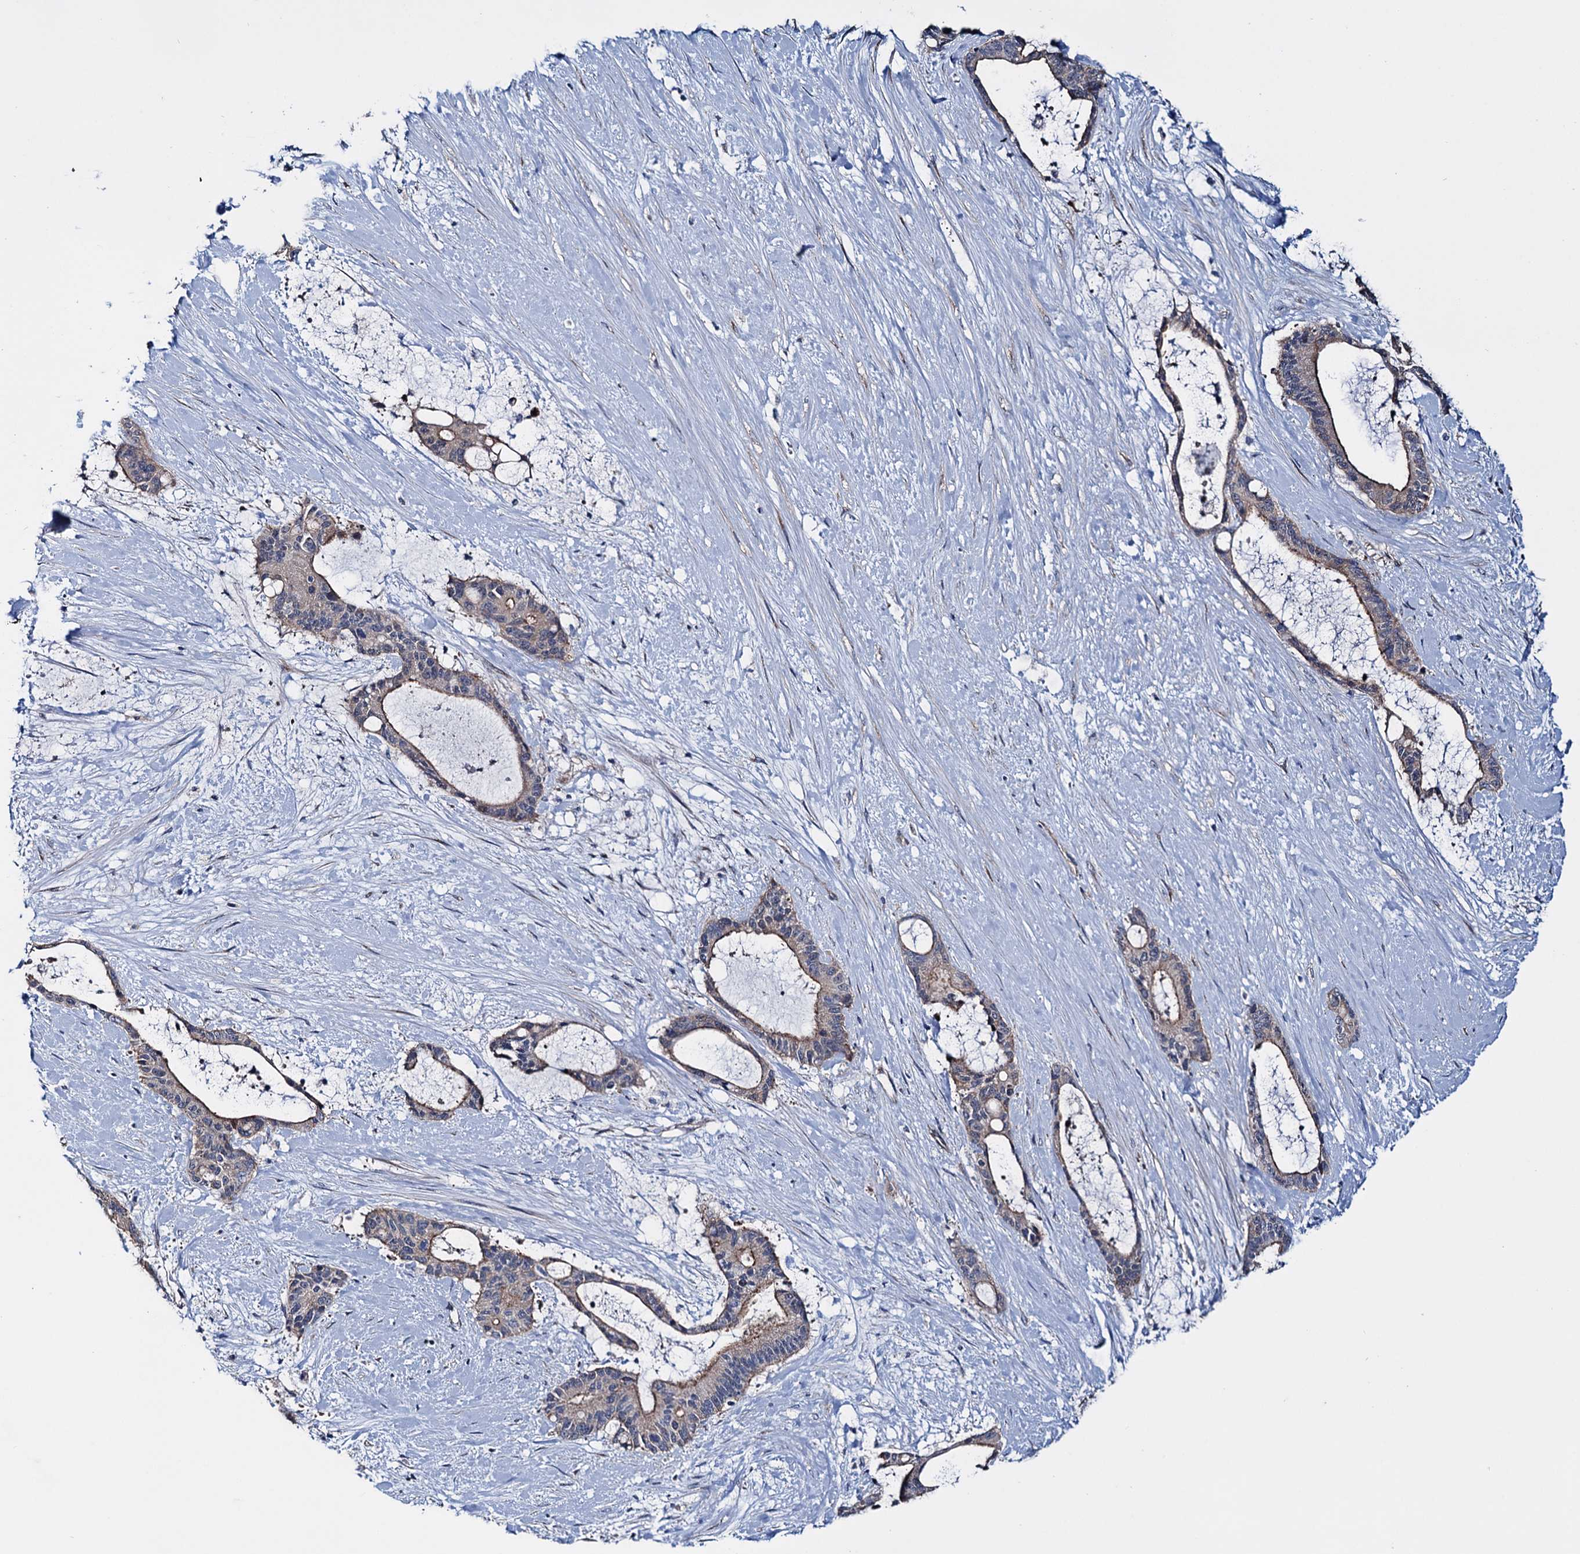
{"staining": {"intensity": "weak", "quantity": "<25%", "location": "cytoplasmic/membranous"}, "tissue": "liver cancer", "cell_type": "Tumor cells", "image_type": "cancer", "snomed": [{"axis": "morphology", "description": "Normal tissue, NOS"}, {"axis": "morphology", "description": "Cholangiocarcinoma"}, {"axis": "topography", "description": "Liver"}, {"axis": "topography", "description": "Peripheral nerve tissue"}], "caption": "Immunohistochemistry (IHC) of liver cholangiocarcinoma demonstrates no staining in tumor cells.", "gene": "EYA4", "patient": {"sex": "female", "age": 73}}